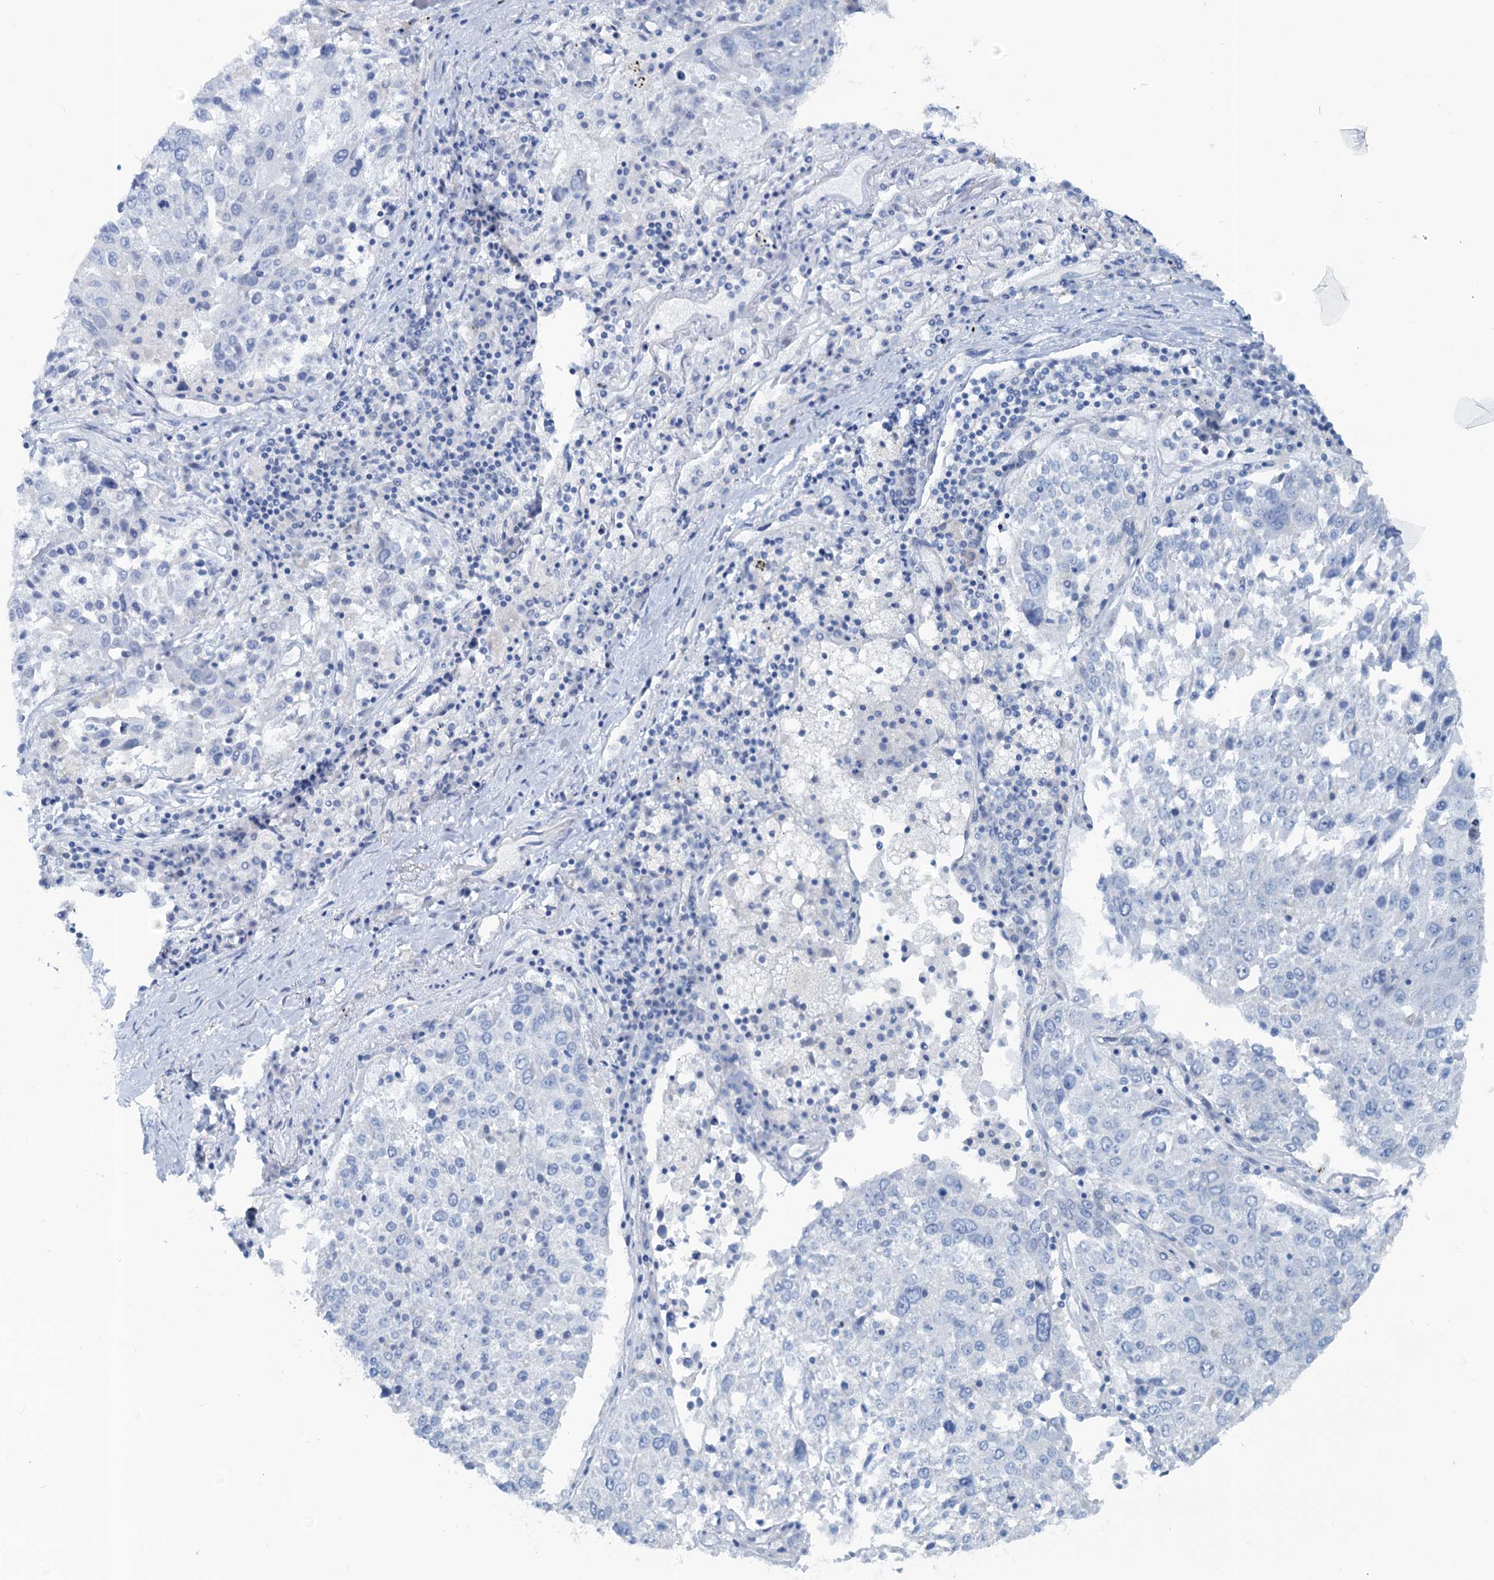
{"staining": {"intensity": "negative", "quantity": "none", "location": "none"}, "tissue": "lung cancer", "cell_type": "Tumor cells", "image_type": "cancer", "snomed": [{"axis": "morphology", "description": "Squamous cell carcinoma, NOS"}, {"axis": "topography", "description": "Lung"}], "caption": "The immunohistochemistry micrograph has no significant staining in tumor cells of lung cancer (squamous cell carcinoma) tissue.", "gene": "SLC1A3", "patient": {"sex": "male", "age": 65}}